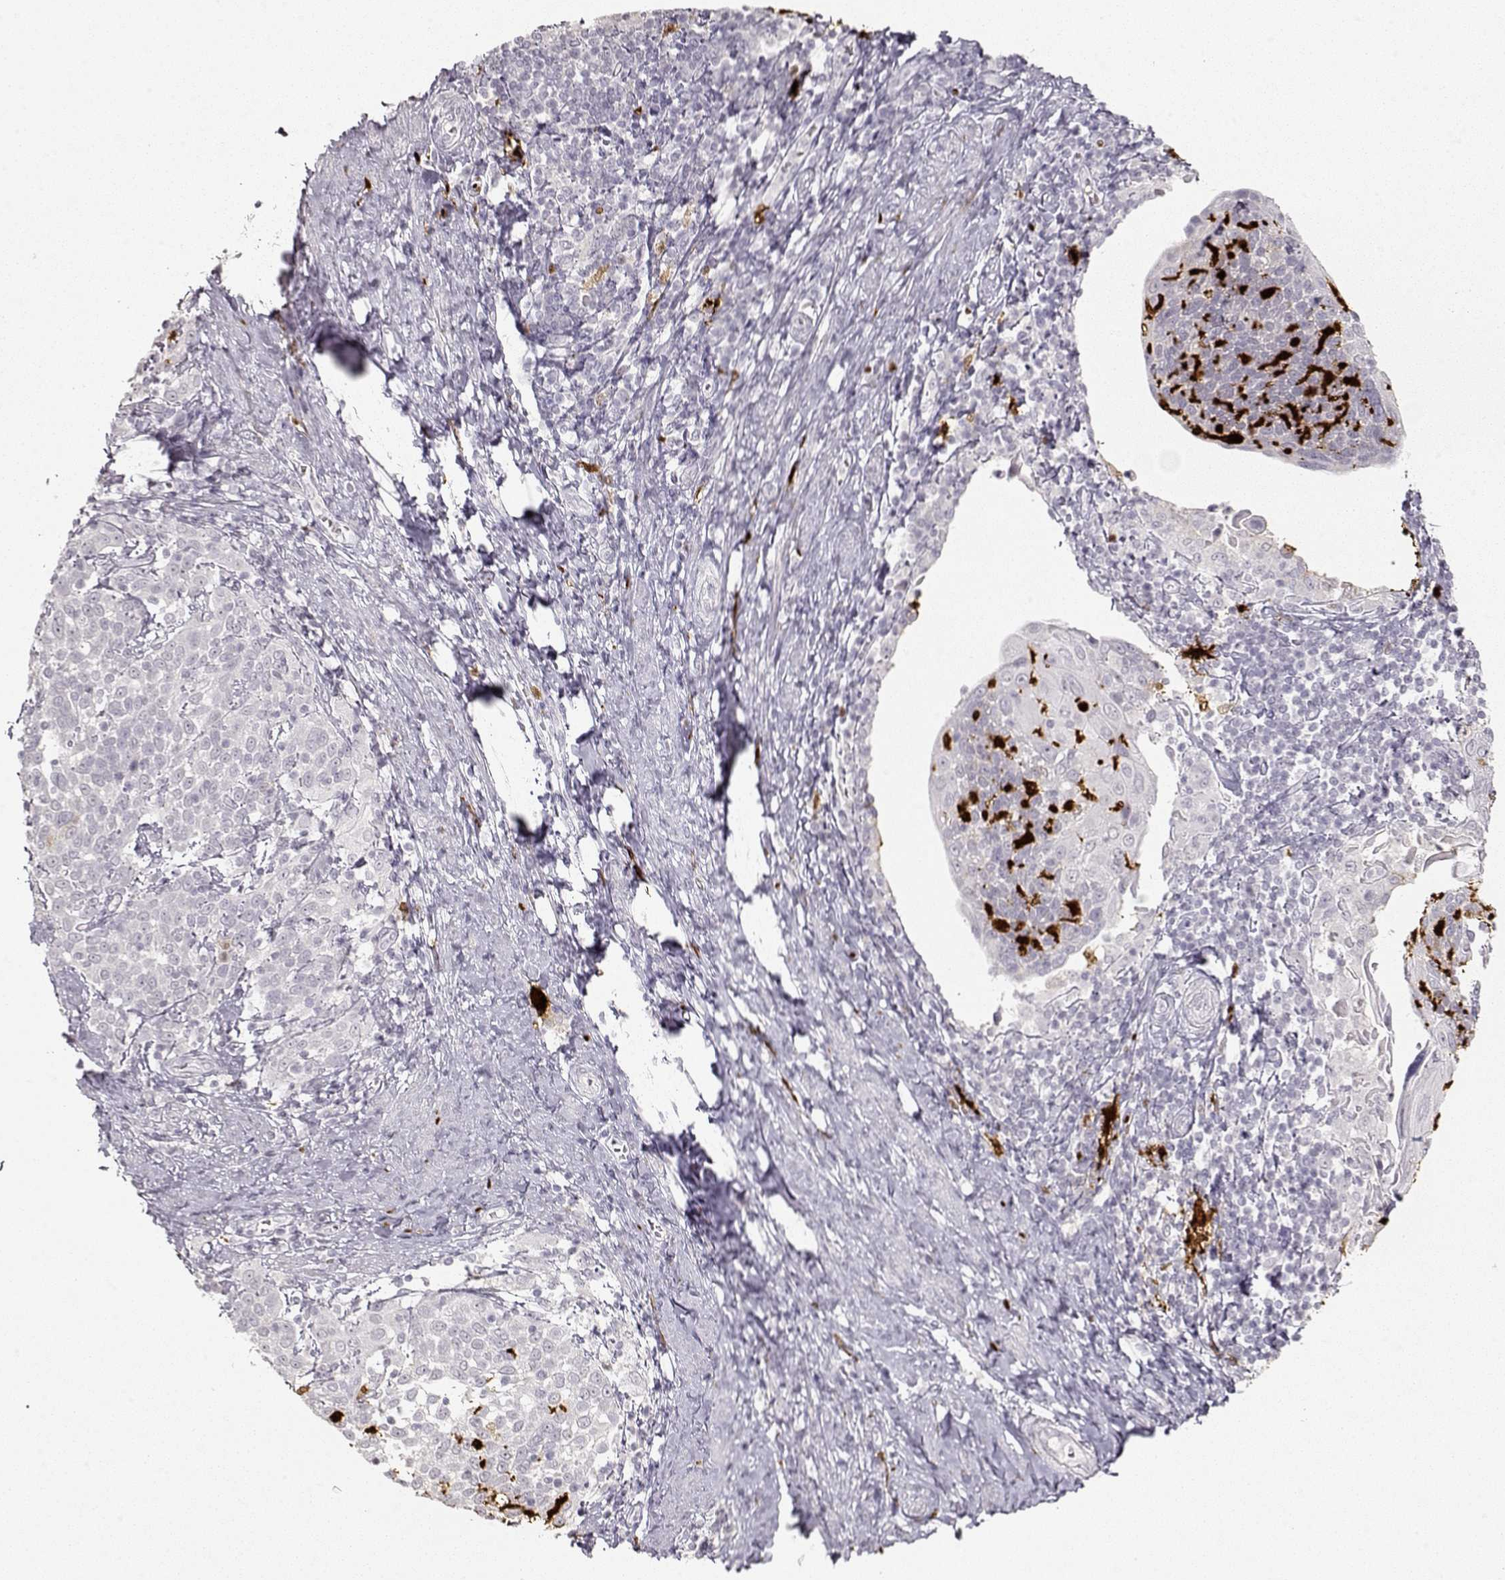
{"staining": {"intensity": "negative", "quantity": "none", "location": "none"}, "tissue": "cervical cancer", "cell_type": "Tumor cells", "image_type": "cancer", "snomed": [{"axis": "morphology", "description": "Squamous cell carcinoma, NOS"}, {"axis": "topography", "description": "Cervix"}], "caption": "Histopathology image shows no protein staining in tumor cells of cervical cancer (squamous cell carcinoma) tissue.", "gene": "S100B", "patient": {"sex": "female", "age": 61}}